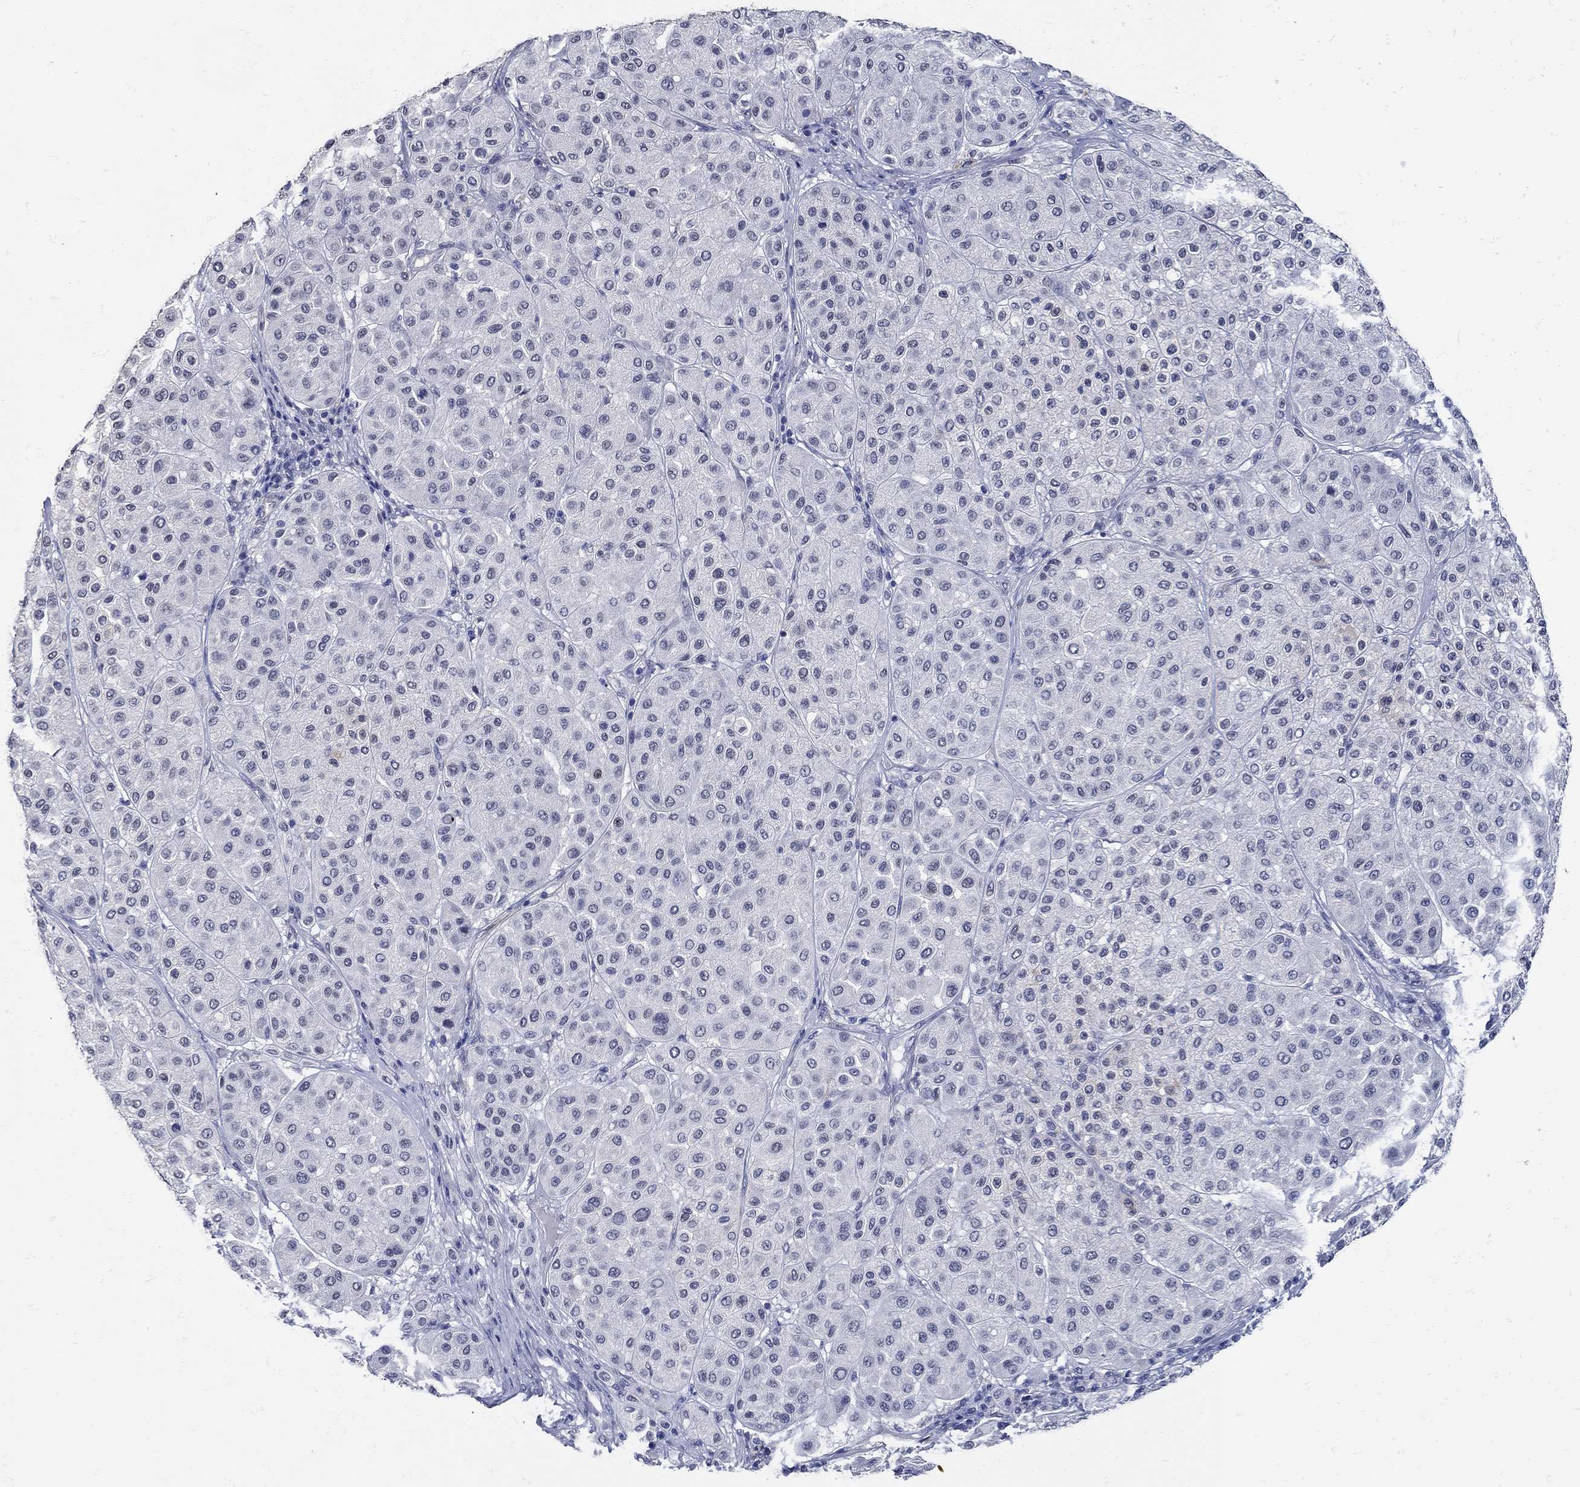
{"staining": {"intensity": "negative", "quantity": "none", "location": "none"}, "tissue": "melanoma", "cell_type": "Tumor cells", "image_type": "cancer", "snomed": [{"axis": "morphology", "description": "Malignant melanoma, Metastatic site"}, {"axis": "topography", "description": "Smooth muscle"}], "caption": "Protein analysis of melanoma reveals no significant positivity in tumor cells. (DAB (3,3'-diaminobenzidine) IHC with hematoxylin counter stain).", "gene": "KCNN3", "patient": {"sex": "male", "age": 41}}